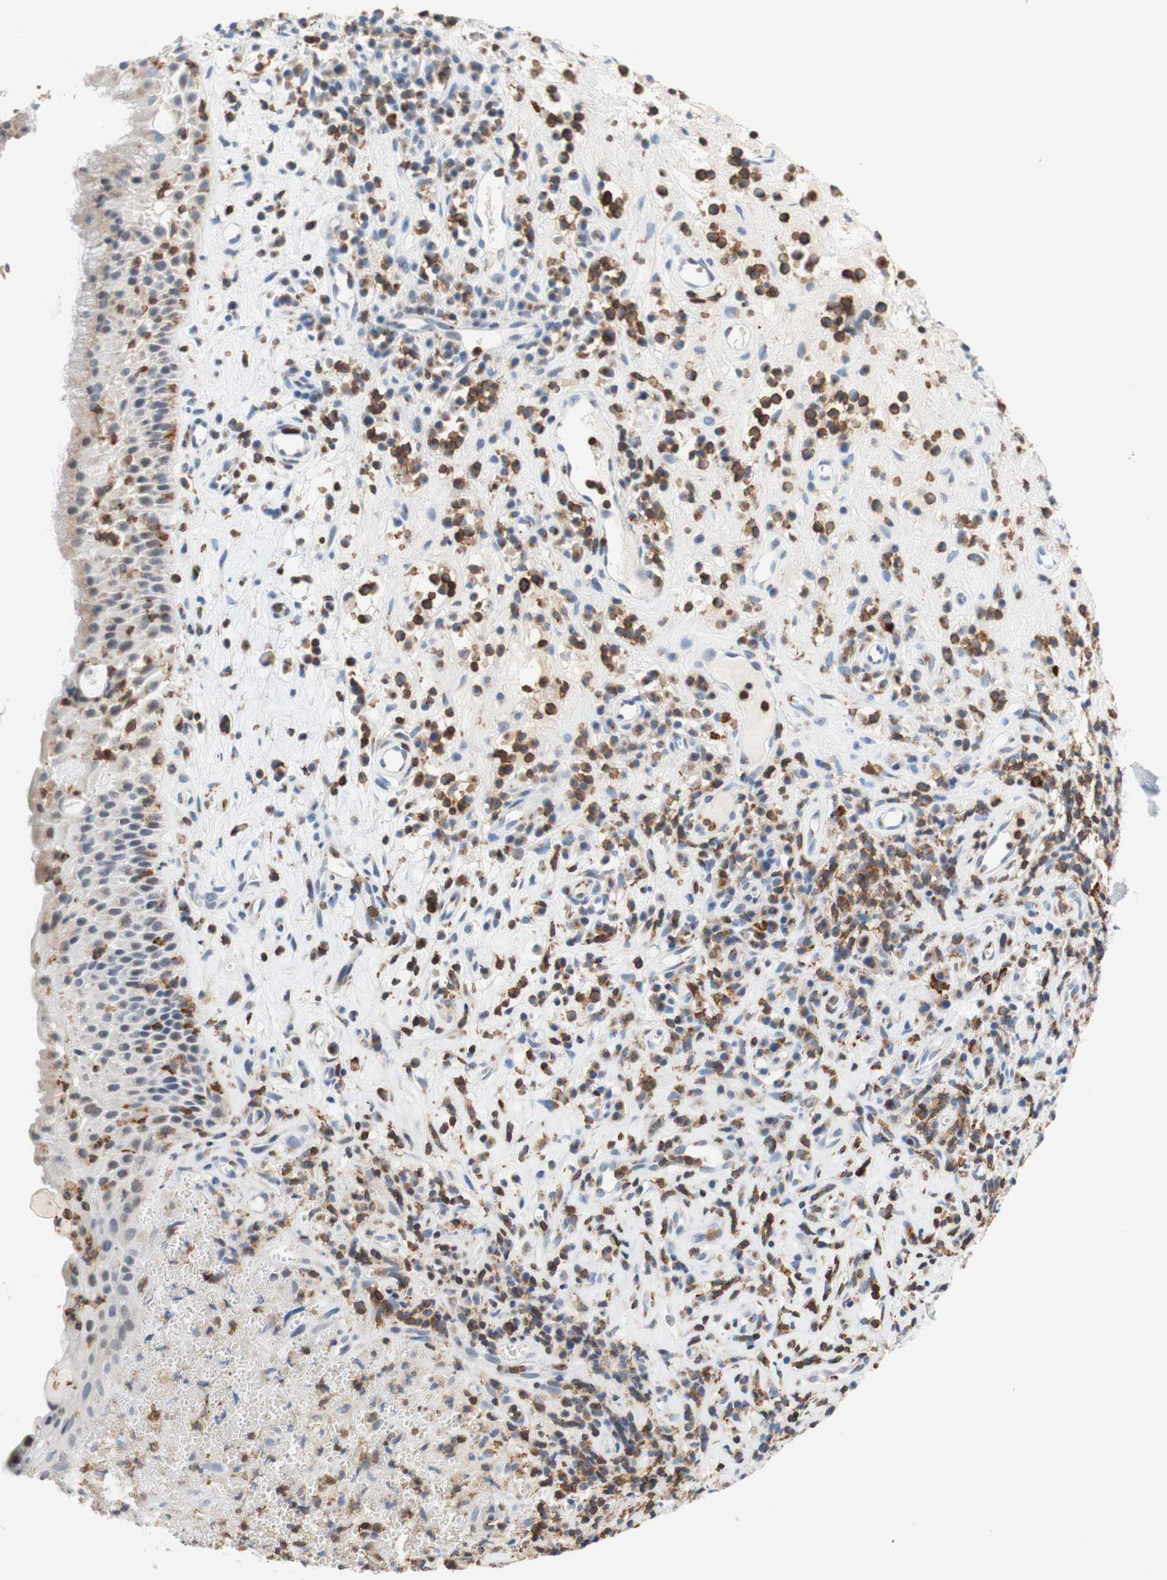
{"staining": {"intensity": "weak", "quantity": "25%-75%", "location": "cytoplasmic/membranous"}, "tissue": "nasopharynx", "cell_type": "Respiratory epithelial cells", "image_type": "normal", "snomed": [{"axis": "morphology", "description": "Normal tissue, NOS"}, {"axis": "topography", "description": "Nasopharynx"}], "caption": "DAB immunohistochemical staining of benign human nasopharynx displays weak cytoplasmic/membranous protein staining in approximately 25%-75% of respiratory epithelial cells. Nuclei are stained in blue.", "gene": "SPINK6", "patient": {"sex": "female", "age": 51}}